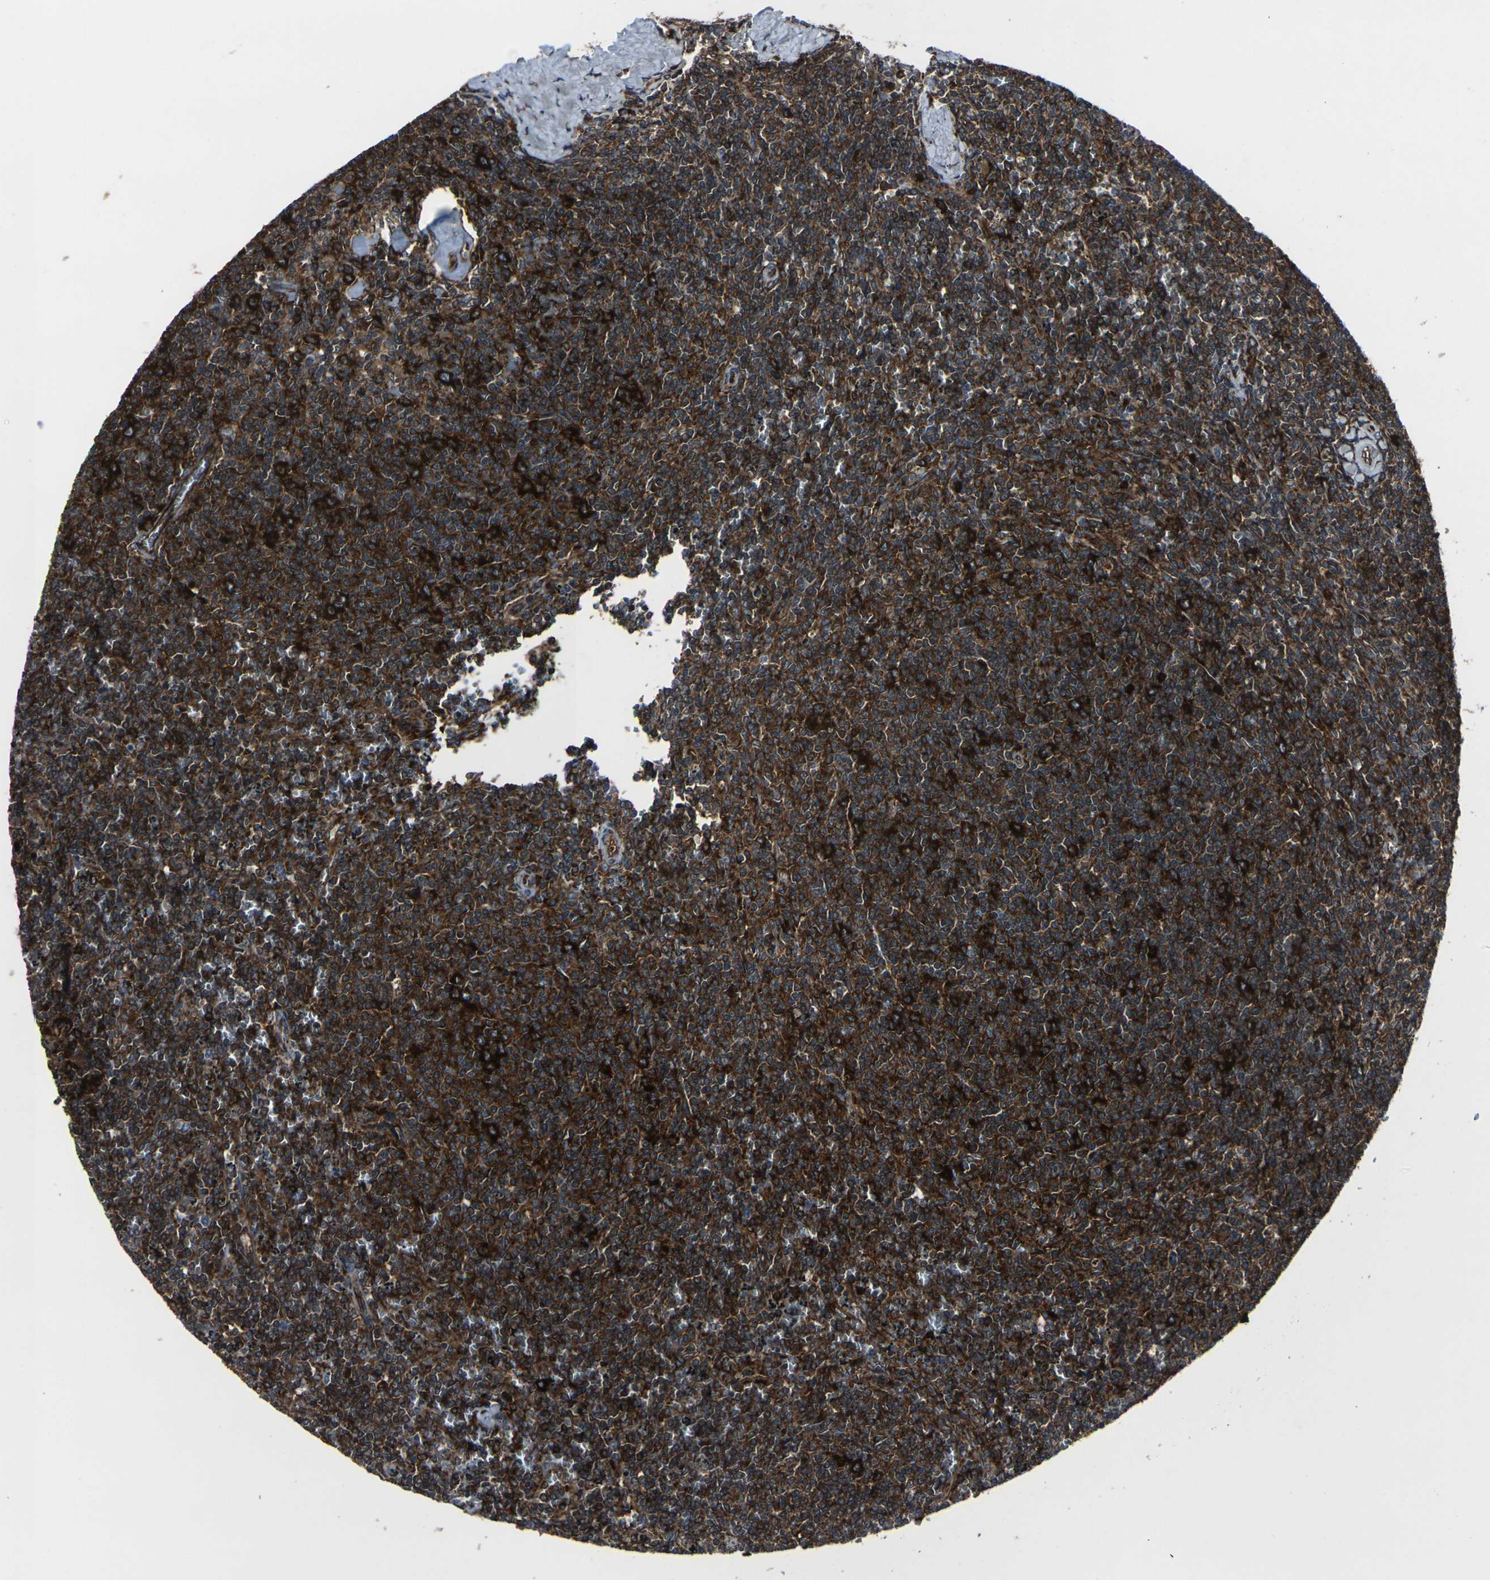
{"staining": {"intensity": "strong", "quantity": ">75%", "location": "cytoplasmic/membranous"}, "tissue": "lymphoma", "cell_type": "Tumor cells", "image_type": "cancer", "snomed": [{"axis": "morphology", "description": "Malignant lymphoma, non-Hodgkin's type, Low grade"}, {"axis": "topography", "description": "Spleen"}], "caption": "Low-grade malignant lymphoma, non-Hodgkin's type tissue displays strong cytoplasmic/membranous positivity in about >75% of tumor cells, visualized by immunohistochemistry.", "gene": "MARCHF2", "patient": {"sex": "female", "age": 50}}